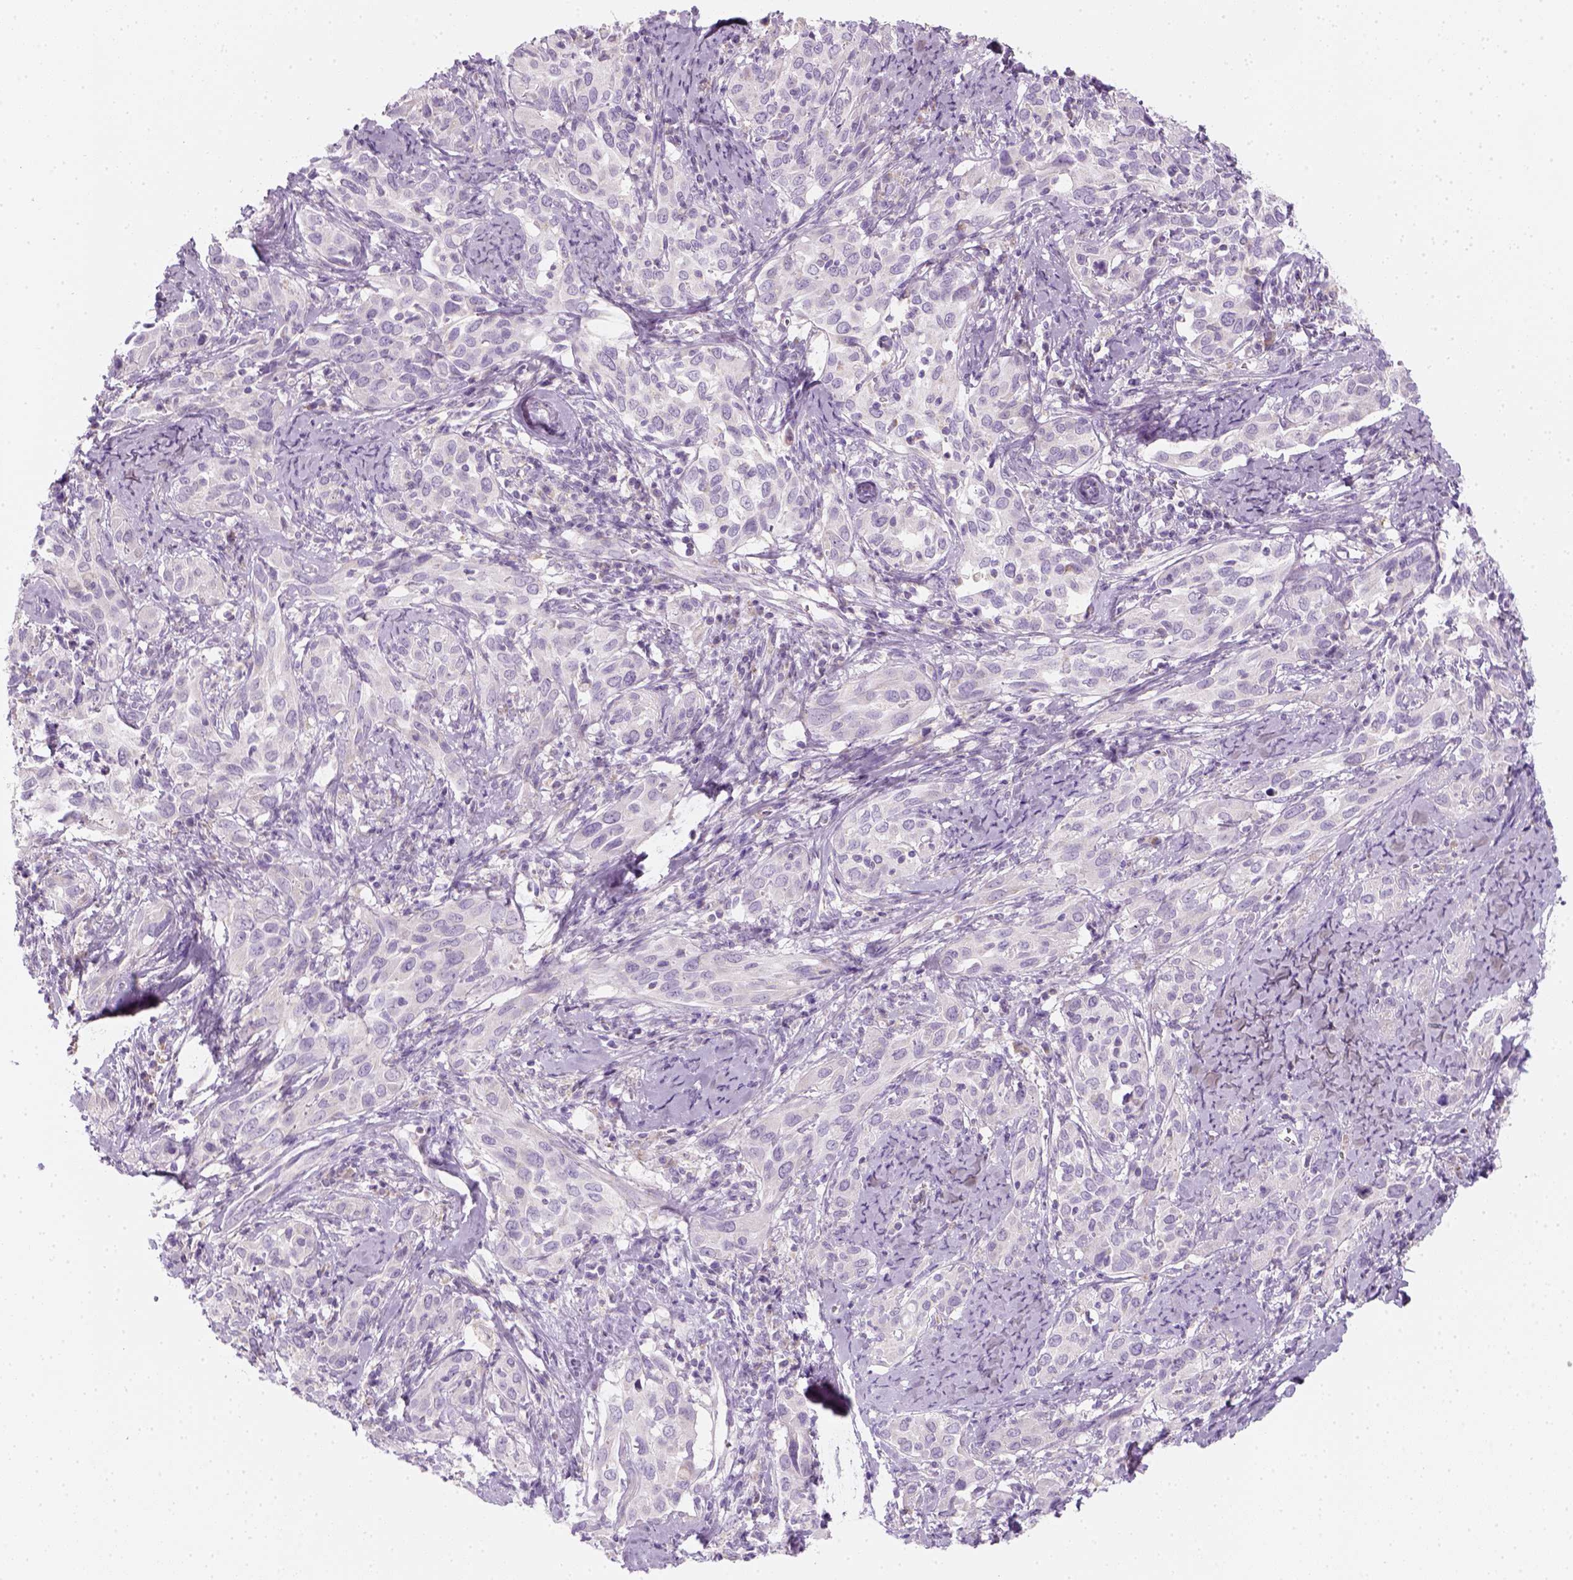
{"staining": {"intensity": "negative", "quantity": "none", "location": "none"}, "tissue": "cervical cancer", "cell_type": "Tumor cells", "image_type": "cancer", "snomed": [{"axis": "morphology", "description": "Squamous cell carcinoma, NOS"}, {"axis": "topography", "description": "Cervix"}], "caption": "Tumor cells show no significant staining in cervical cancer. (DAB (3,3'-diaminobenzidine) IHC with hematoxylin counter stain).", "gene": "AWAT2", "patient": {"sex": "female", "age": 51}}